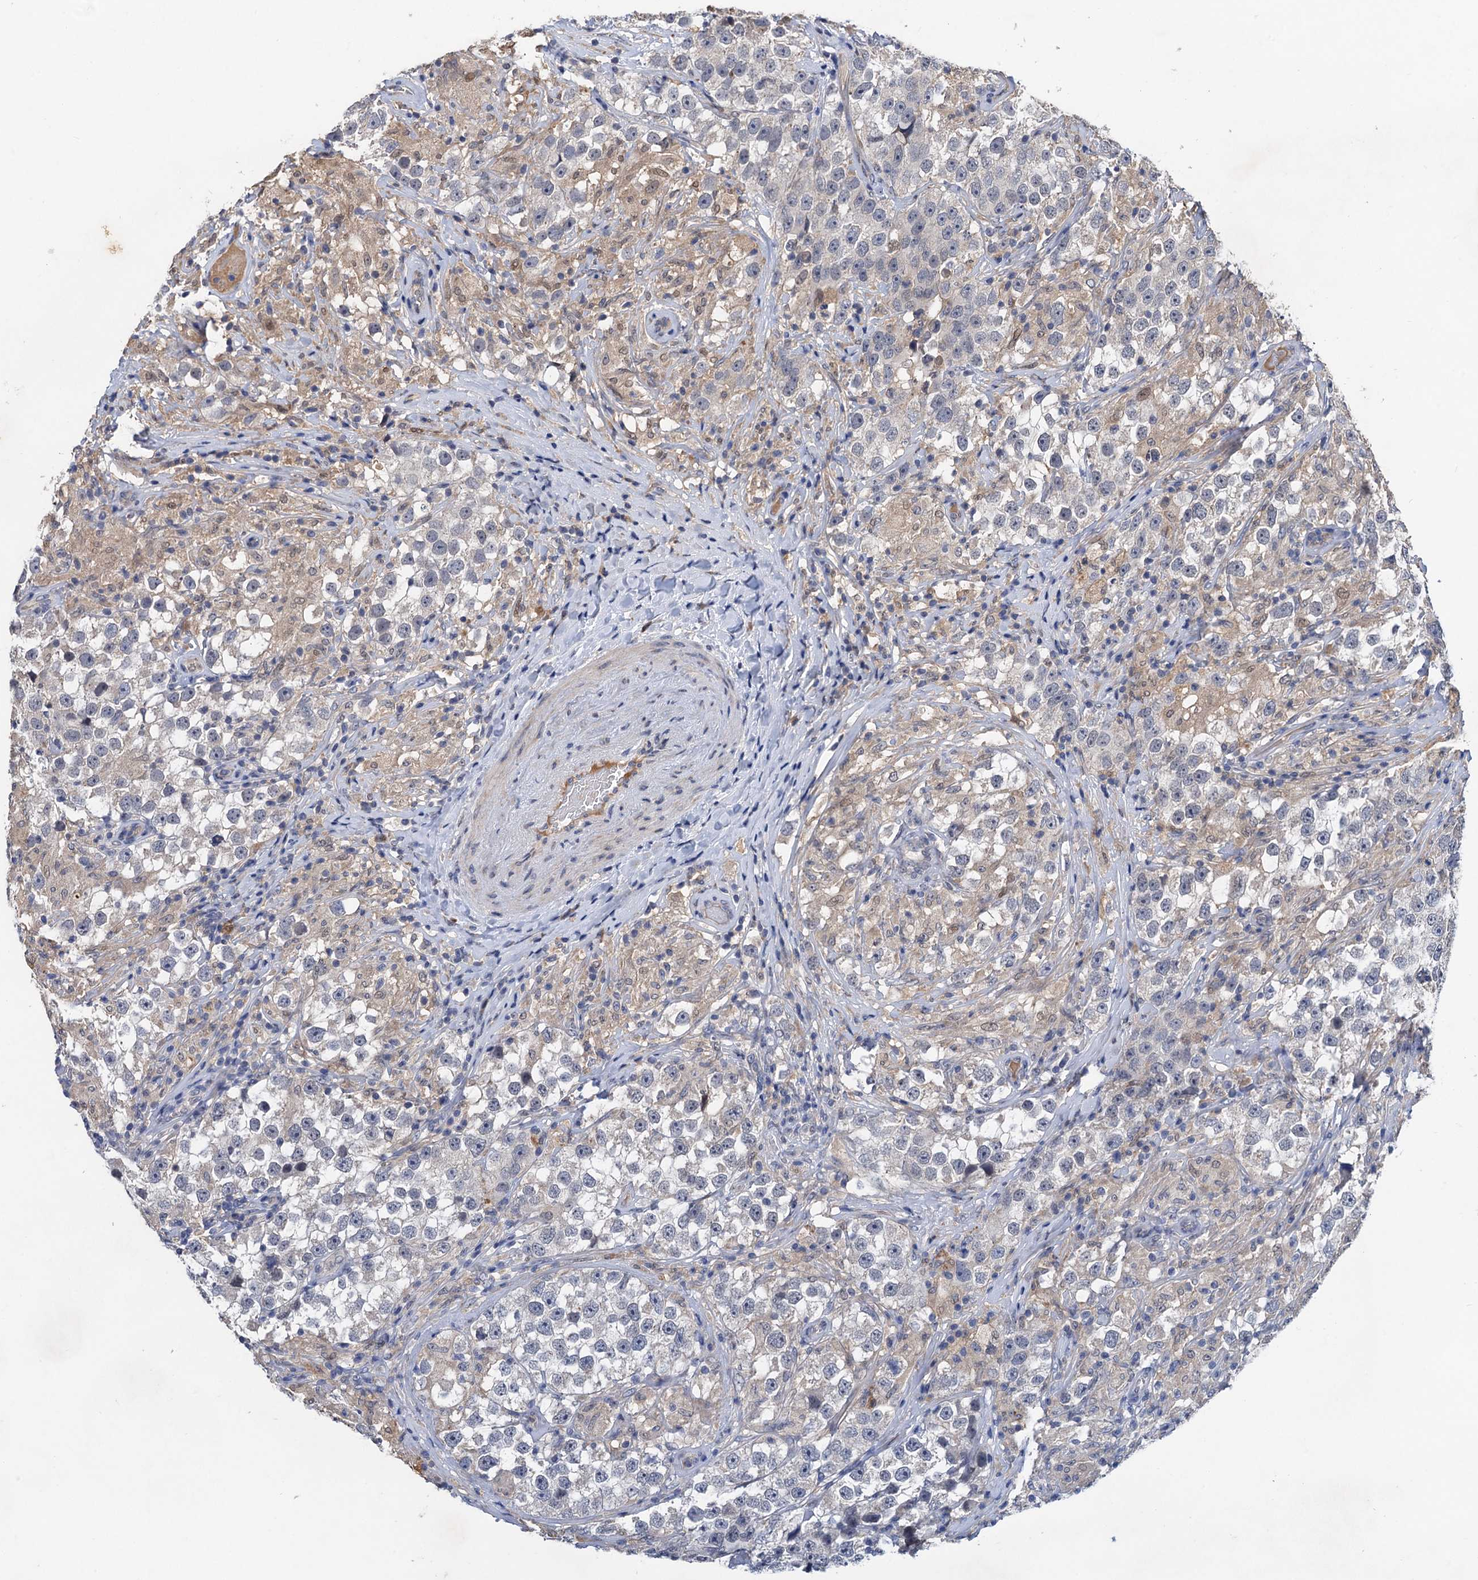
{"staining": {"intensity": "negative", "quantity": "none", "location": "none"}, "tissue": "testis cancer", "cell_type": "Tumor cells", "image_type": "cancer", "snomed": [{"axis": "morphology", "description": "Seminoma, NOS"}, {"axis": "topography", "description": "Testis"}], "caption": "IHC micrograph of neoplastic tissue: testis seminoma stained with DAB (3,3'-diaminobenzidine) demonstrates no significant protein staining in tumor cells.", "gene": "TMEM39B", "patient": {"sex": "male", "age": 46}}